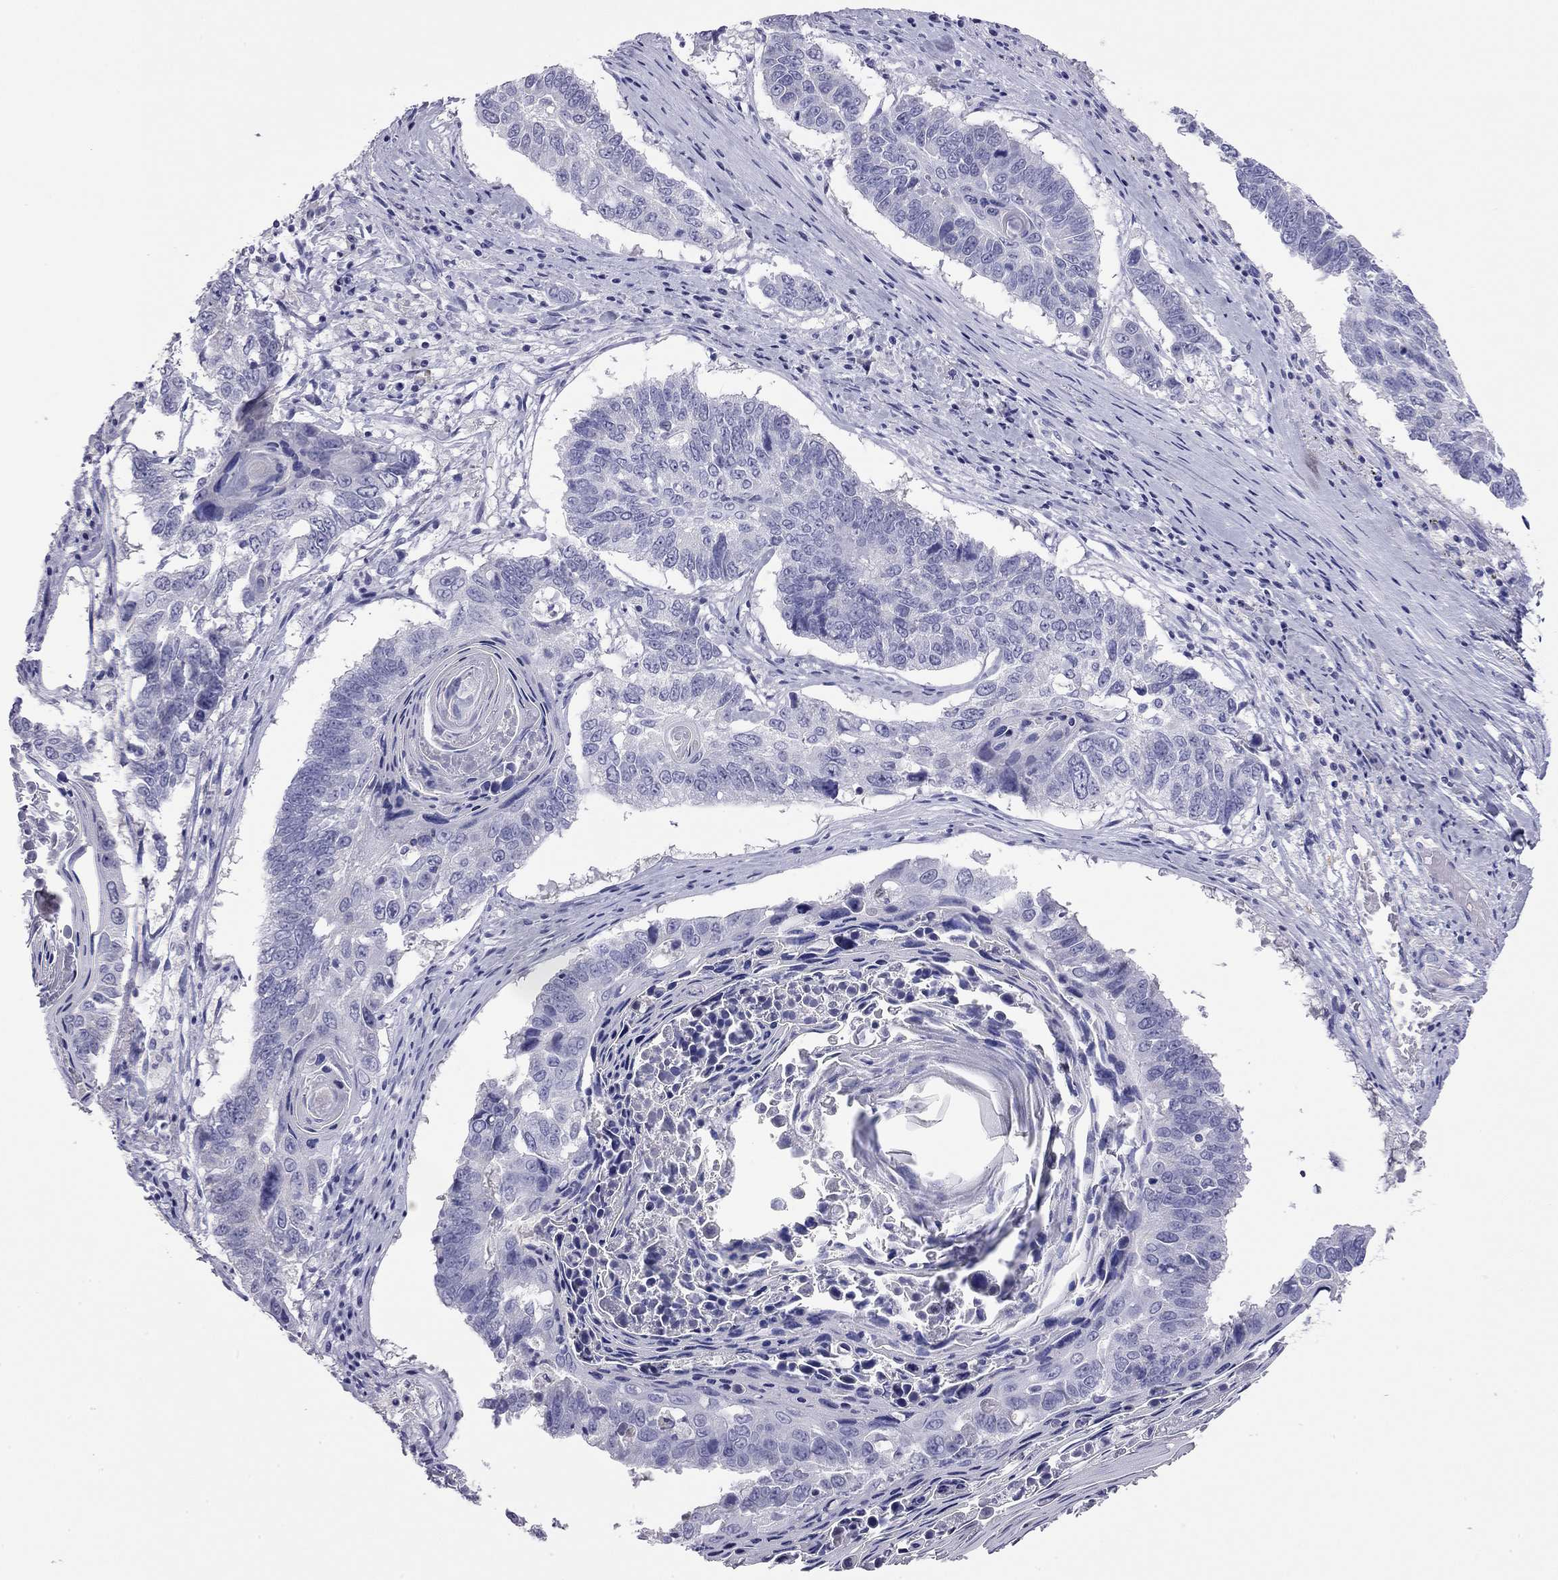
{"staining": {"intensity": "negative", "quantity": "none", "location": "none"}, "tissue": "lung cancer", "cell_type": "Tumor cells", "image_type": "cancer", "snomed": [{"axis": "morphology", "description": "Squamous cell carcinoma, NOS"}, {"axis": "topography", "description": "Lung"}], "caption": "High power microscopy micrograph of an IHC micrograph of lung cancer, revealing no significant expression in tumor cells. (DAB immunohistochemistry (IHC) with hematoxylin counter stain).", "gene": "ODF4", "patient": {"sex": "male", "age": 73}}